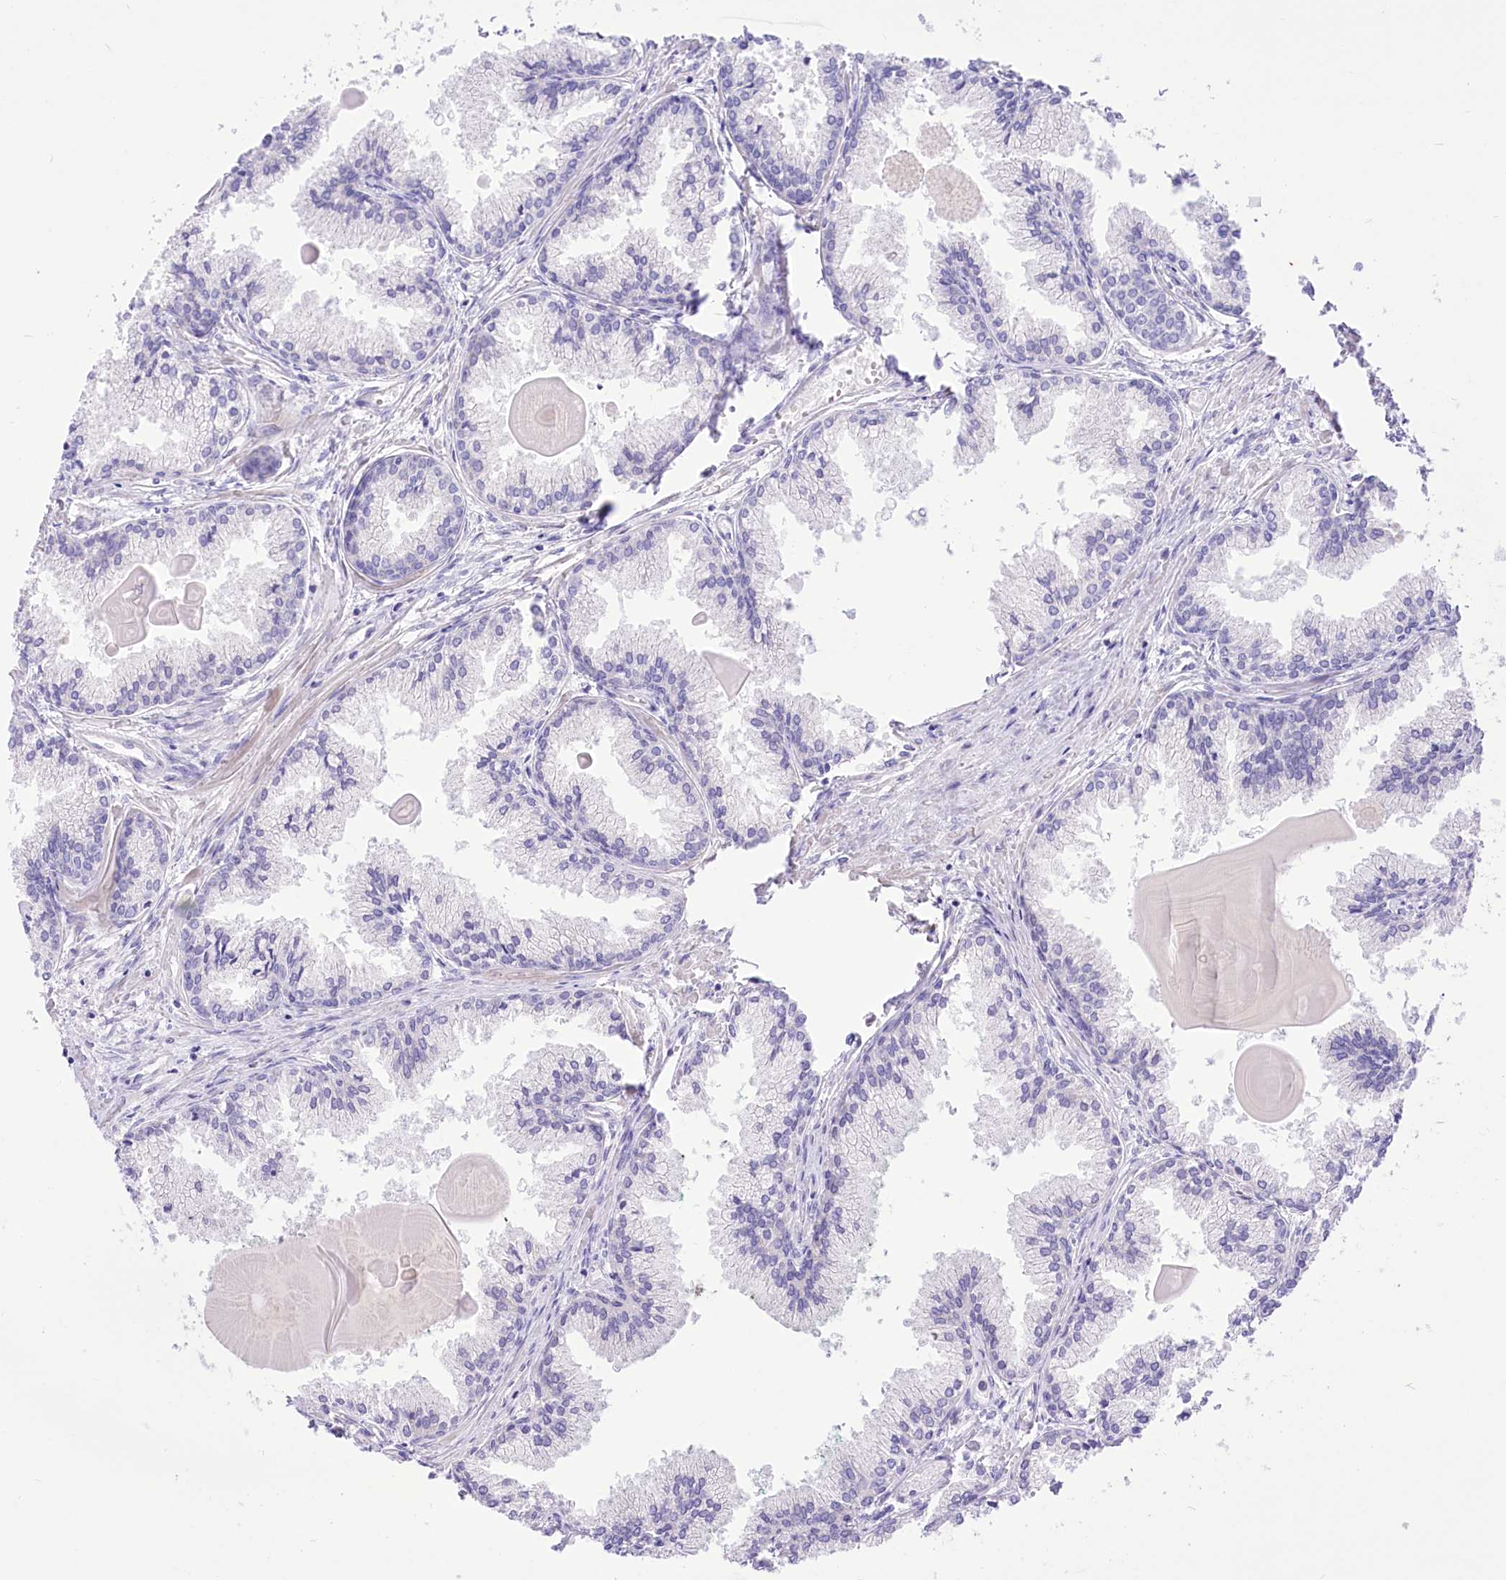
{"staining": {"intensity": "negative", "quantity": "none", "location": "none"}, "tissue": "prostate cancer", "cell_type": "Tumor cells", "image_type": "cancer", "snomed": [{"axis": "morphology", "description": "Adenocarcinoma, High grade"}, {"axis": "topography", "description": "Prostate"}], "caption": "A histopathology image of prostate adenocarcinoma (high-grade) stained for a protein reveals no brown staining in tumor cells.", "gene": "HELT", "patient": {"sex": "male", "age": 68}}